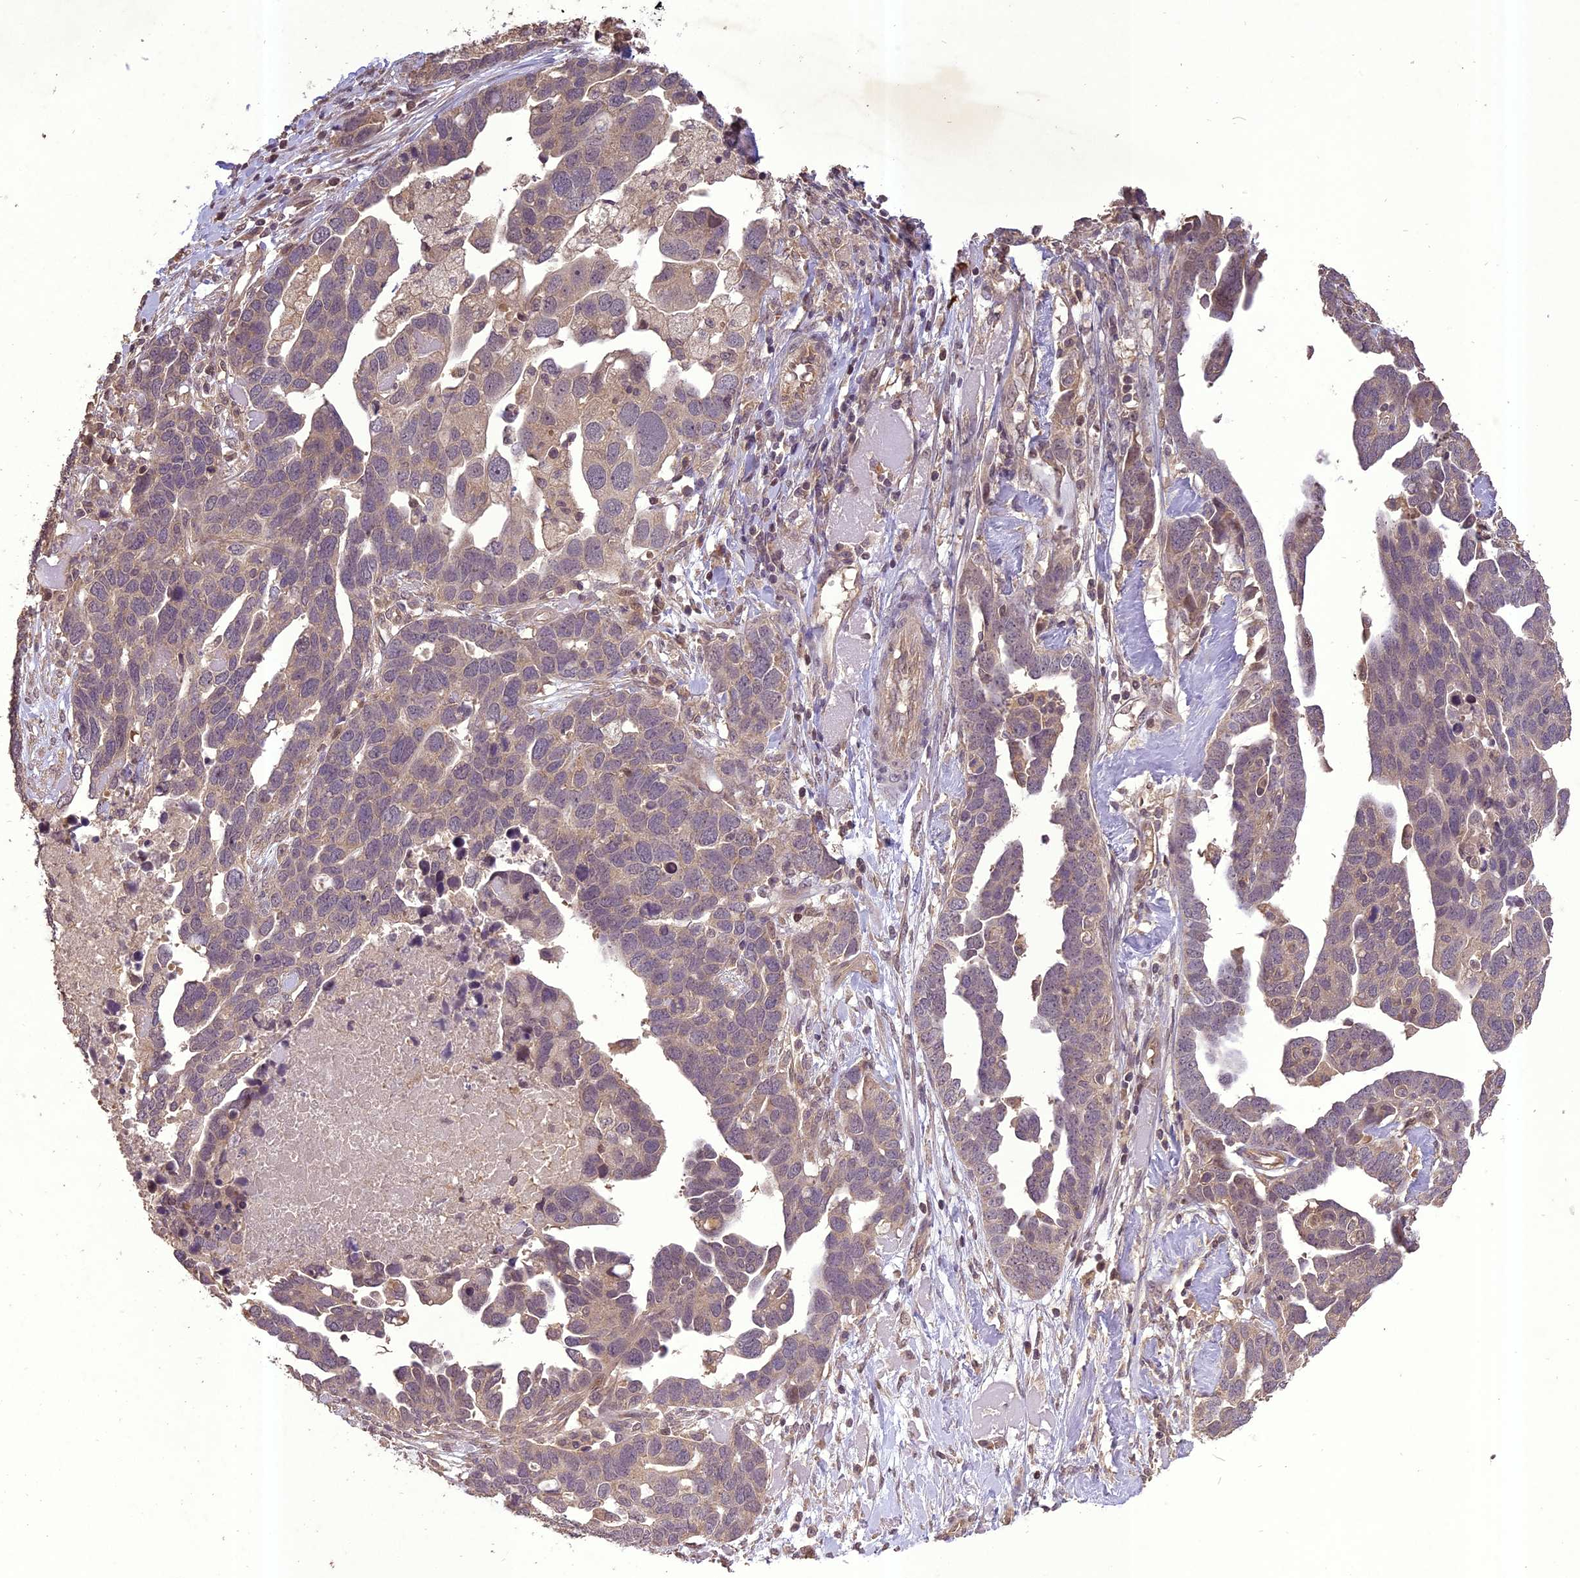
{"staining": {"intensity": "weak", "quantity": "<25%", "location": "cytoplasmic/membranous"}, "tissue": "ovarian cancer", "cell_type": "Tumor cells", "image_type": "cancer", "snomed": [{"axis": "morphology", "description": "Cystadenocarcinoma, serous, NOS"}, {"axis": "topography", "description": "Ovary"}], "caption": "This micrograph is of ovarian cancer stained with immunohistochemistry (IHC) to label a protein in brown with the nuclei are counter-stained blue. There is no positivity in tumor cells.", "gene": "TIGD7", "patient": {"sex": "female", "age": 54}}